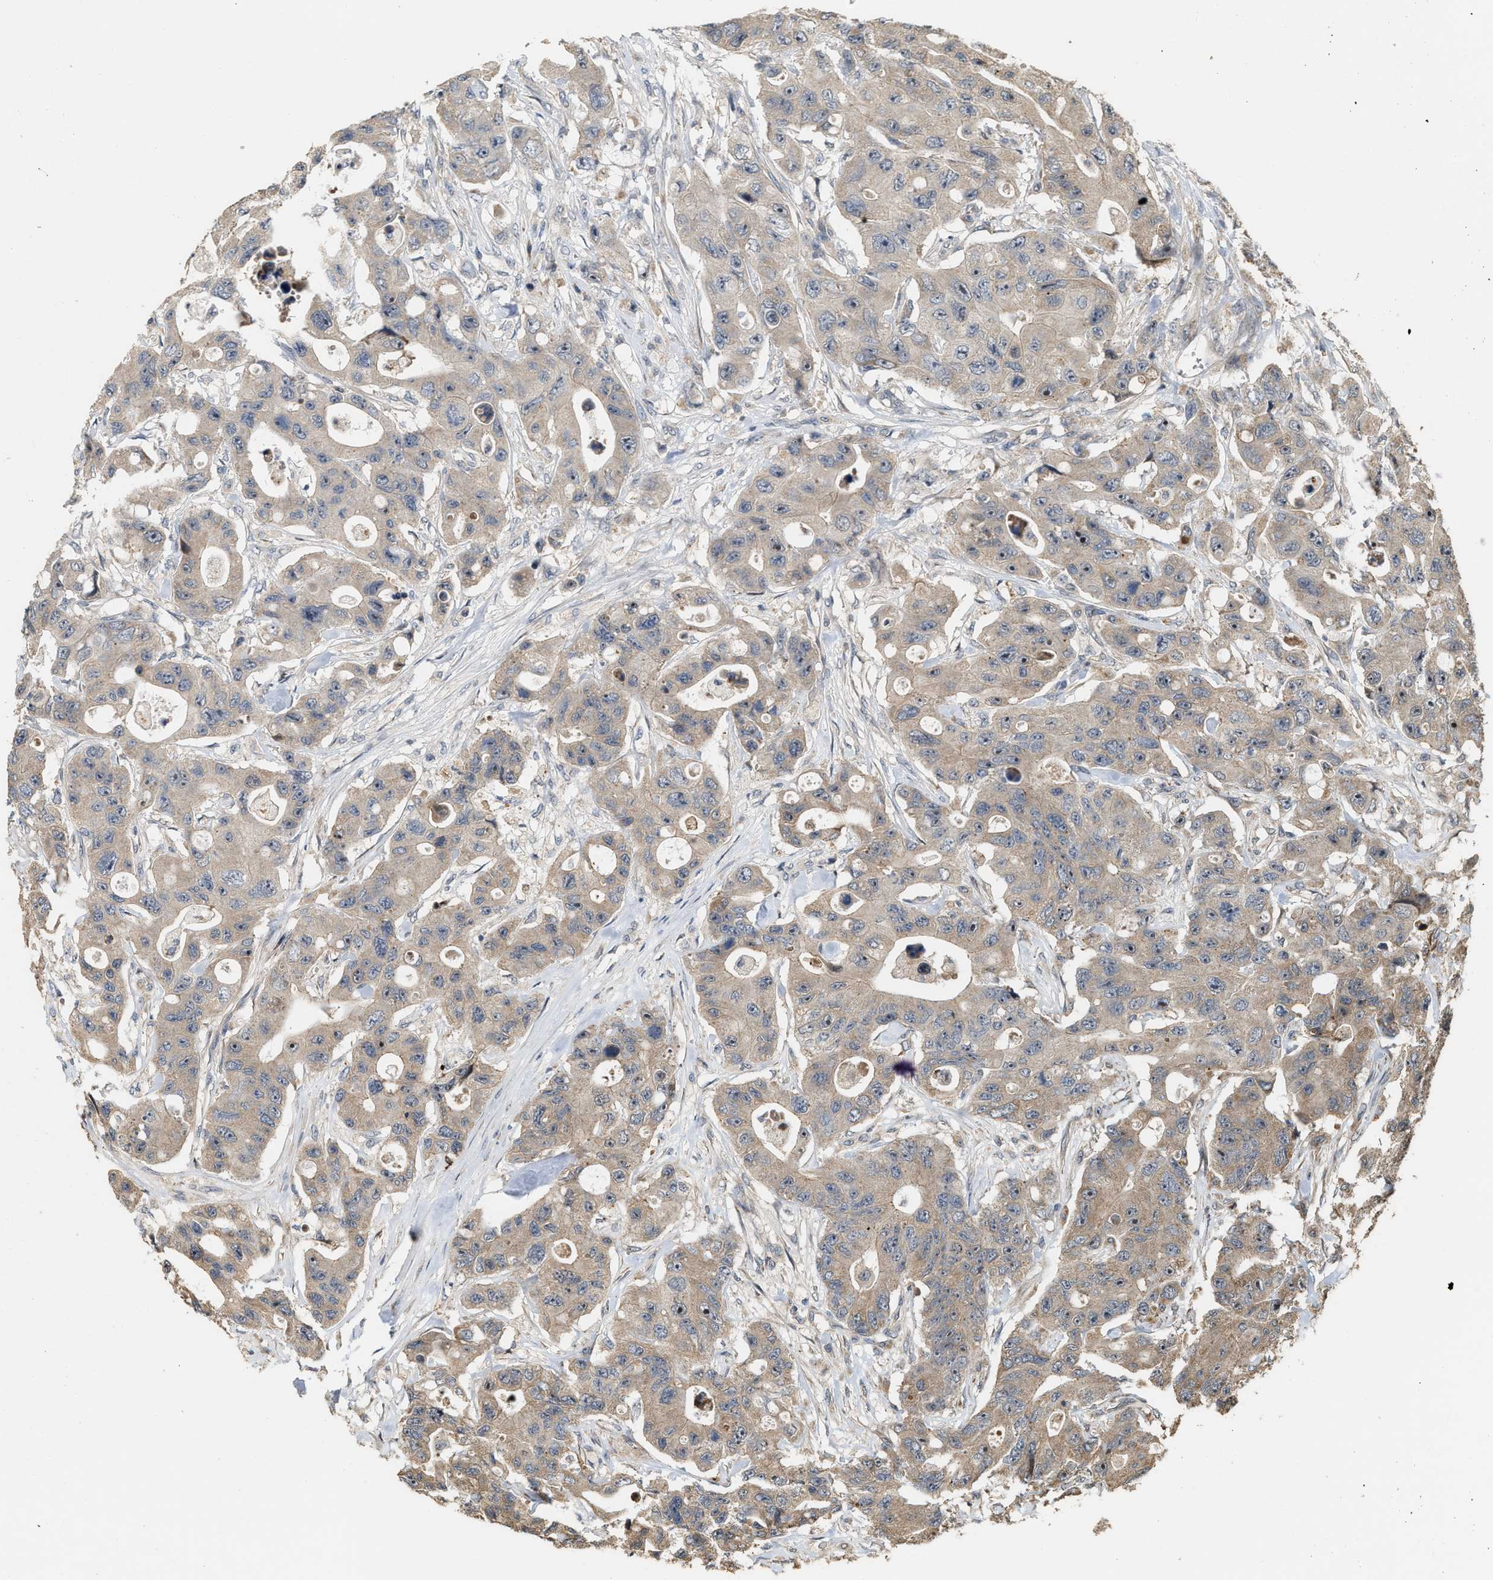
{"staining": {"intensity": "moderate", "quantity": ">75%", "location": "cytoplasmic/membranous,nuclear"}, "tissue": "colorectal cancer", "cell_type": "Tumor cells", "image_type": "cancer", "snomed": [{"axis": "morphology", "description": "Adenocarcinoma, NOS"}, {"axis": "topography", "description": "Colon"}], "caption": "A micrograph showing moderate cytoplasmic/membranous and nuclear expression in about >75% of tumor cells in colorectal adenocarcinoma, as visualized by brown immunohistochemical staining.", "gene": "ELP2", "patient": {"sex": "female", "age": 46}}